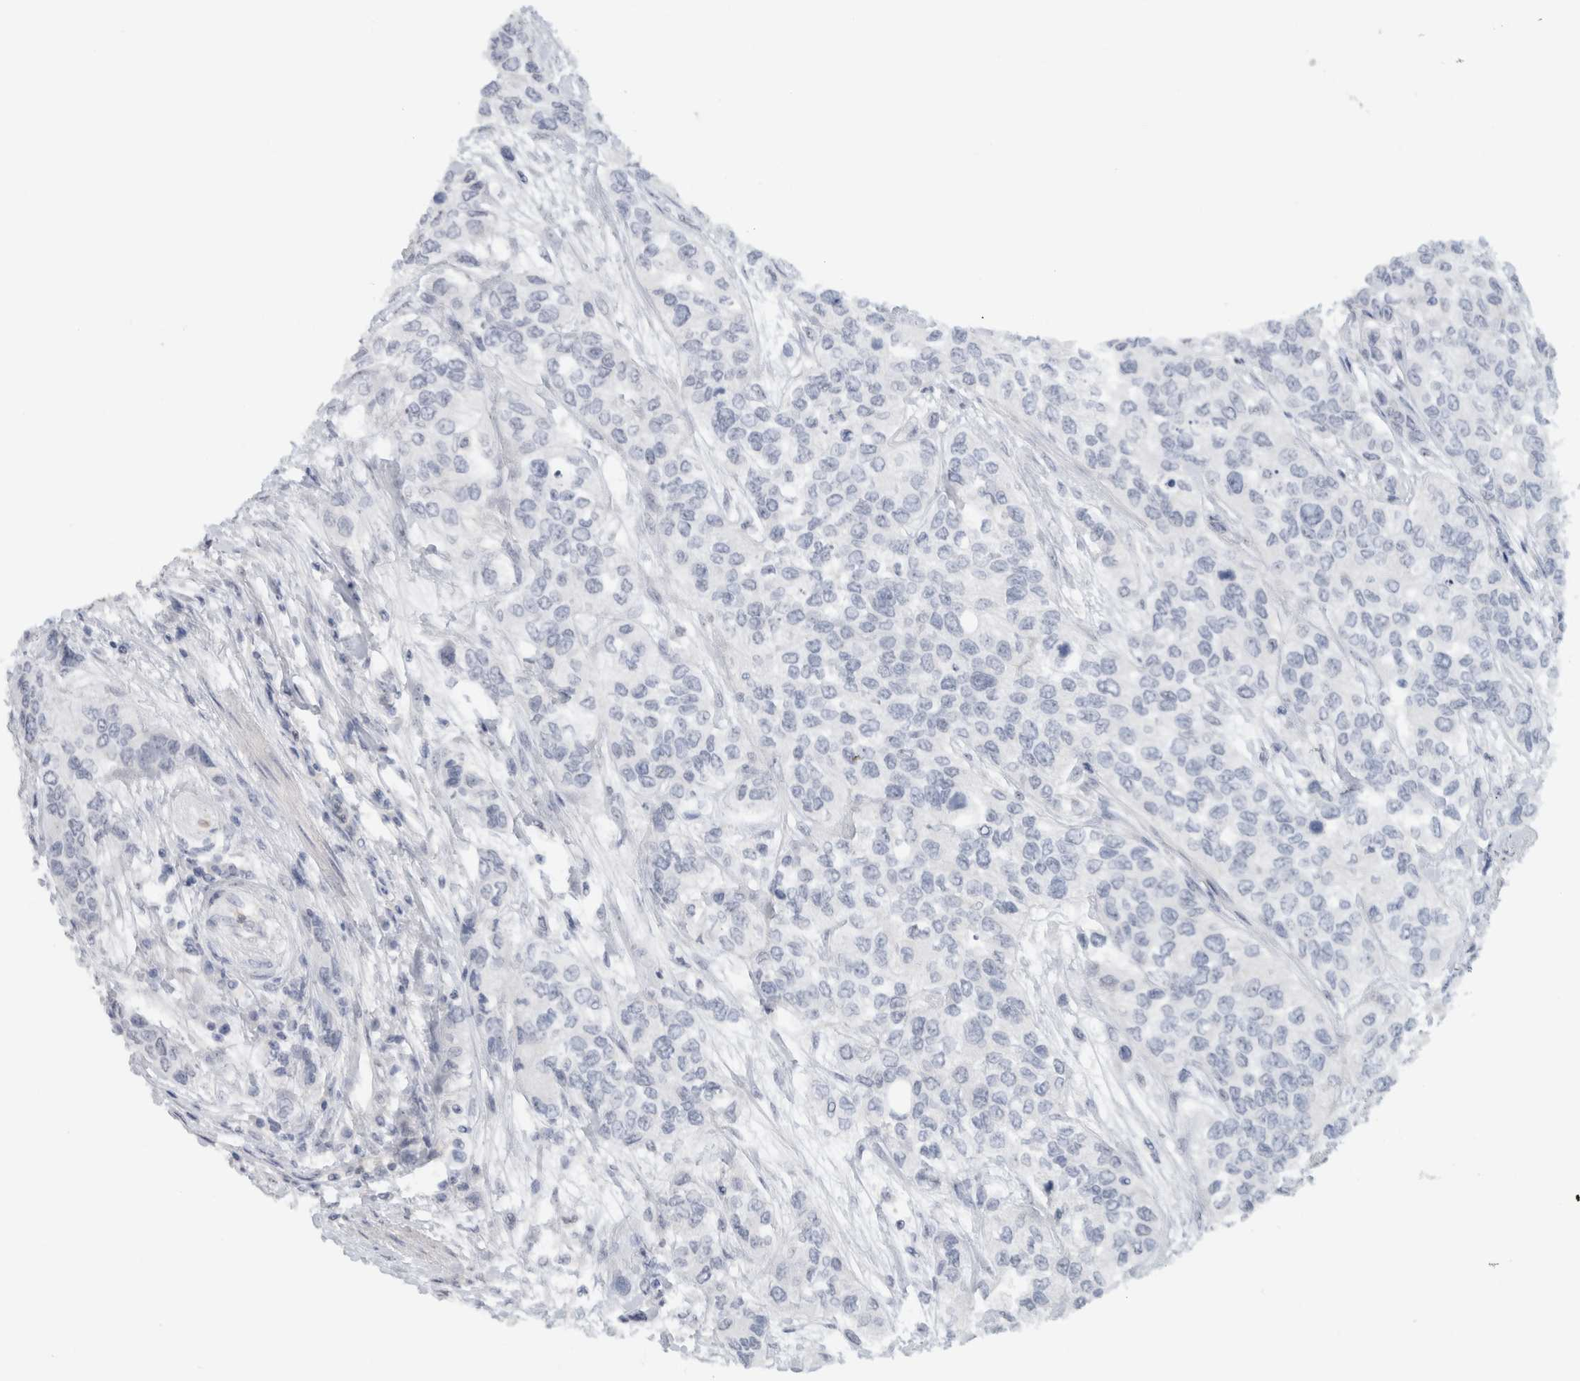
{"staining": {"intensity": "negative", "quantity": "none", "location": "none"}, "tissue": "urothelial cancer", "cell_type": "Tumor cells", "image_type": "cancer", "snomed": [{"axis": "morphology", "description": "Urothelial carcinoma, High grade"}, {"axis": "topography", "description": "Urinary bladder"}], "caption": "Urothelial cancer was stained to show a protein in brown. There is no significant expression in tumor cells. (Brightfield microscopy of DAB IHC at high magnification).", "gene": "FMR1NB", "patient": {"sex": "female", "age": 56}}